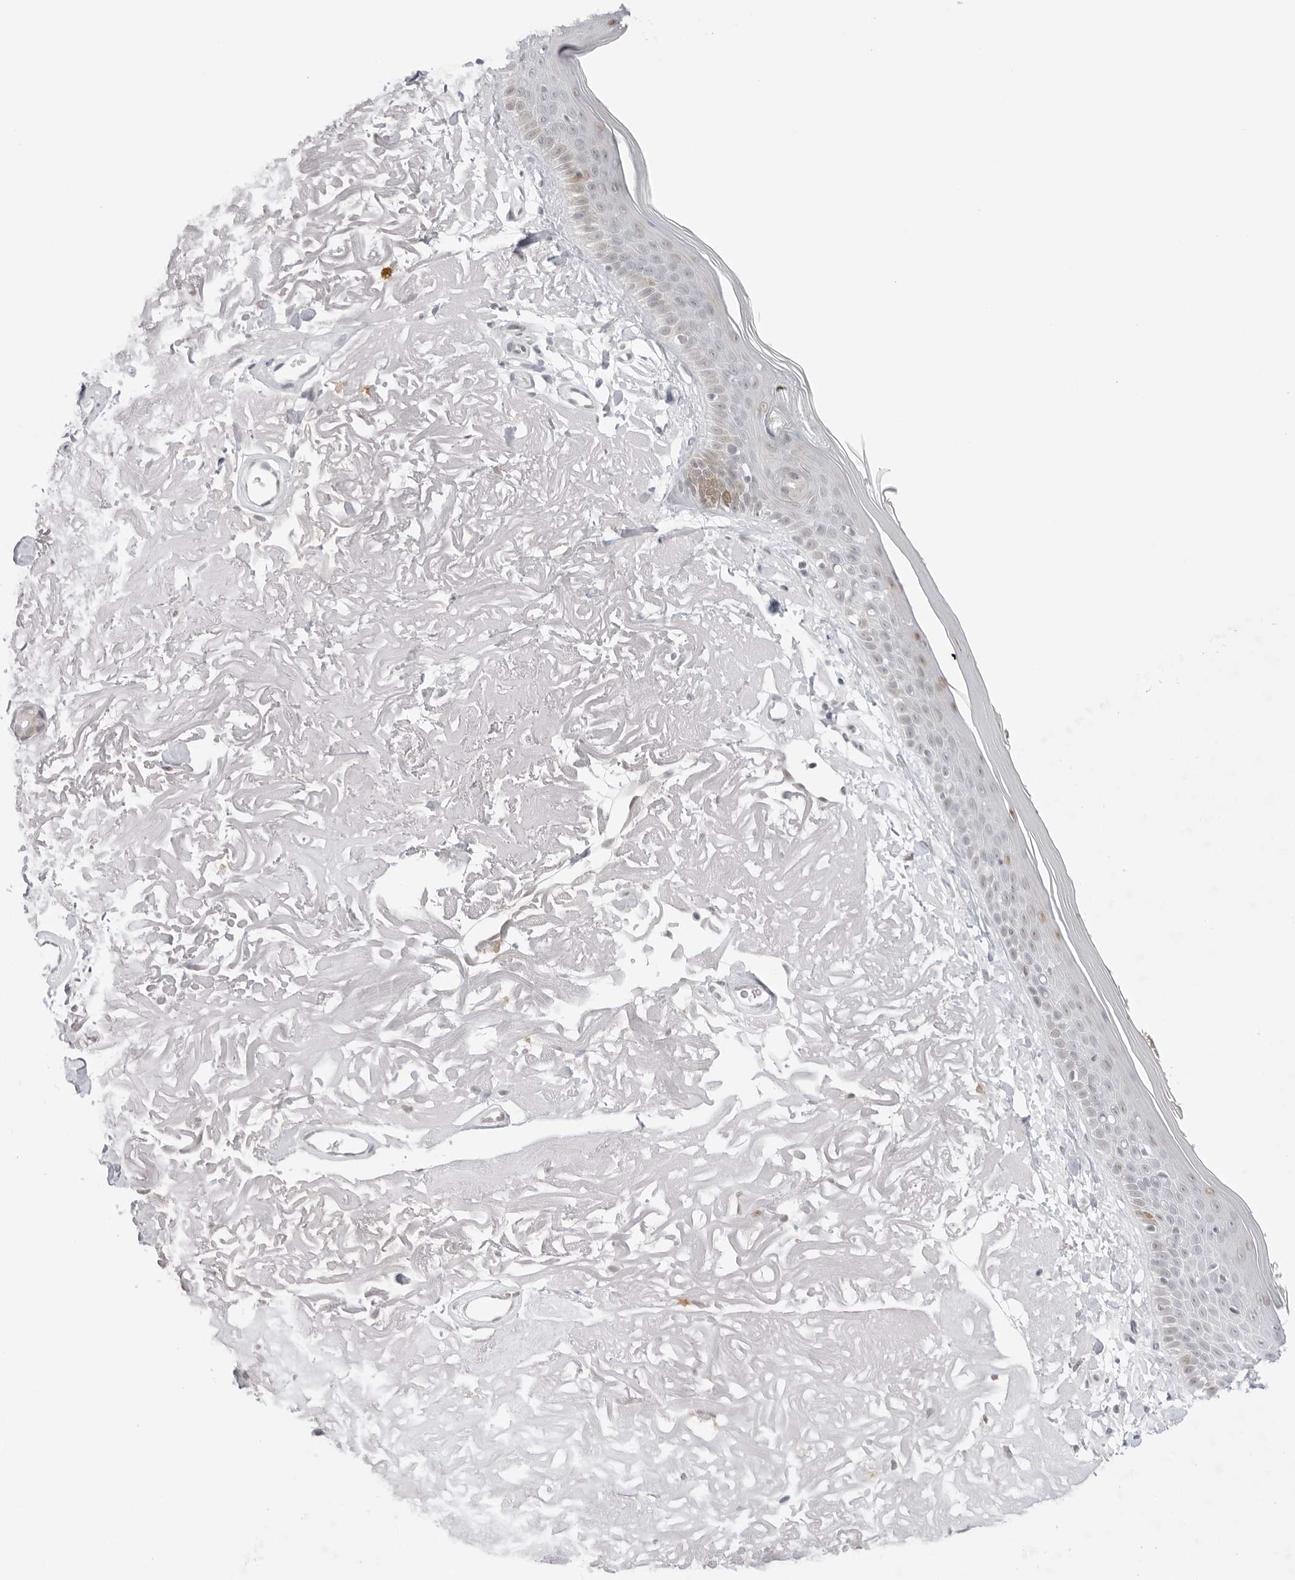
{"staining": {"intensity": "negative", "quantity": "none", "location": "none"}, "tissue": "skin", "cell_type": "Fibroblasts", "image_type": "normal", "snomed": [{"axis": "morphology", "description": "Normal tissue, NOS"}, {"axis": "topography", "description": "Skin"}, {"axis": "topography", "description": "Skeletal muscle"}], "caption": "An image of human skin is negative for staining in fibroblasts. Brightfield microscopy of immunohistochemistry (IHC) stained with DAB (brown) and hematoxylin (blue), captured at high magnification.", "gene": "MED18", "patient": {"sex": "male", "age": 83}}